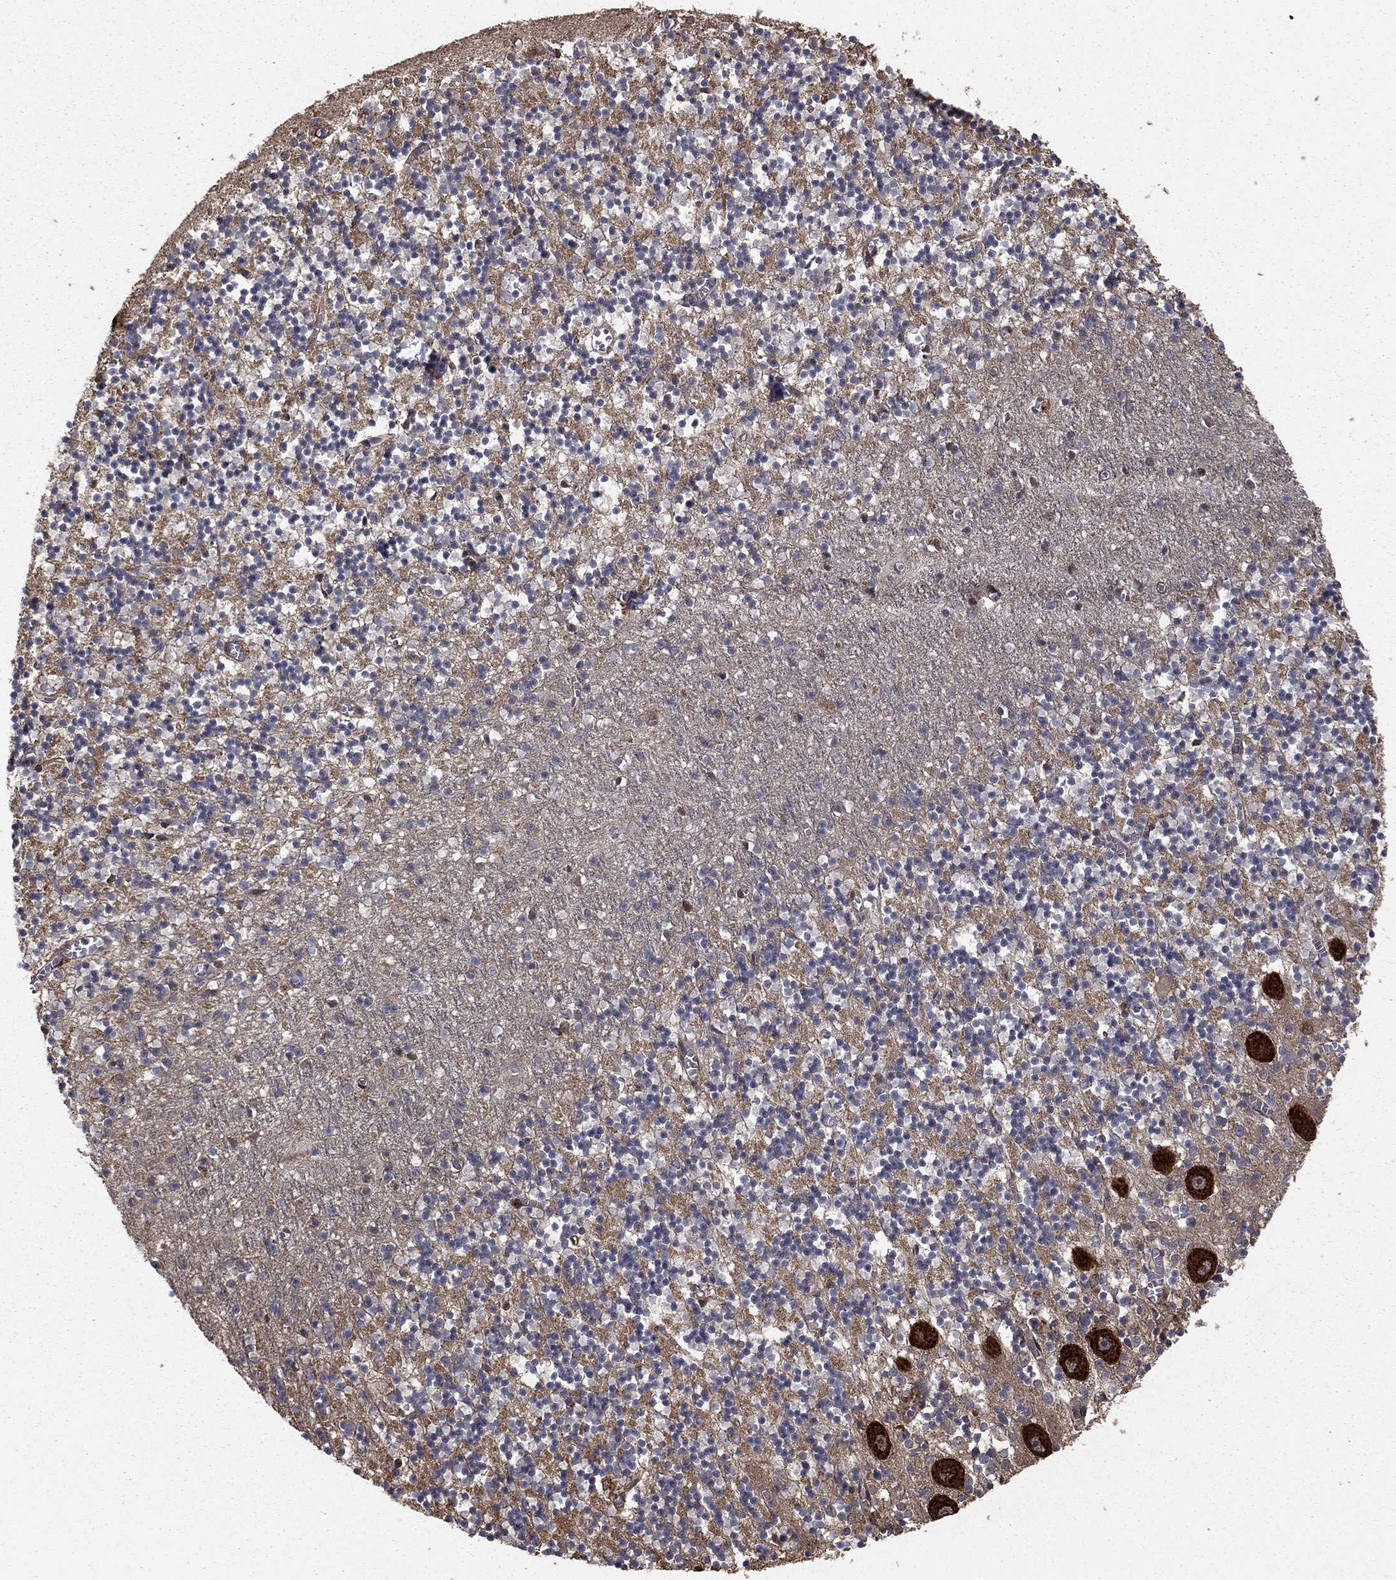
{"staining": {"intensity": "negative", "quantity": "none", "location": "none"}, "tissue": "cerebellum", "cell_type": "Cells in granular layer", "image_type": "normal", "snomed": [{"axis": "morphology", "description": "Normal tissue, NOS"}, {"axis": "topography", "description": "Cerebellum"}], "caption": "High power microscopy image of an immunohistochemistry (IHC) photomicrograph of benign cerebellum, revealing no significant expression in cells in granular layer. (DAB IHC, high magnification).", "gene": "HABP4", "patient": {"sex": "female", "age": 64}}